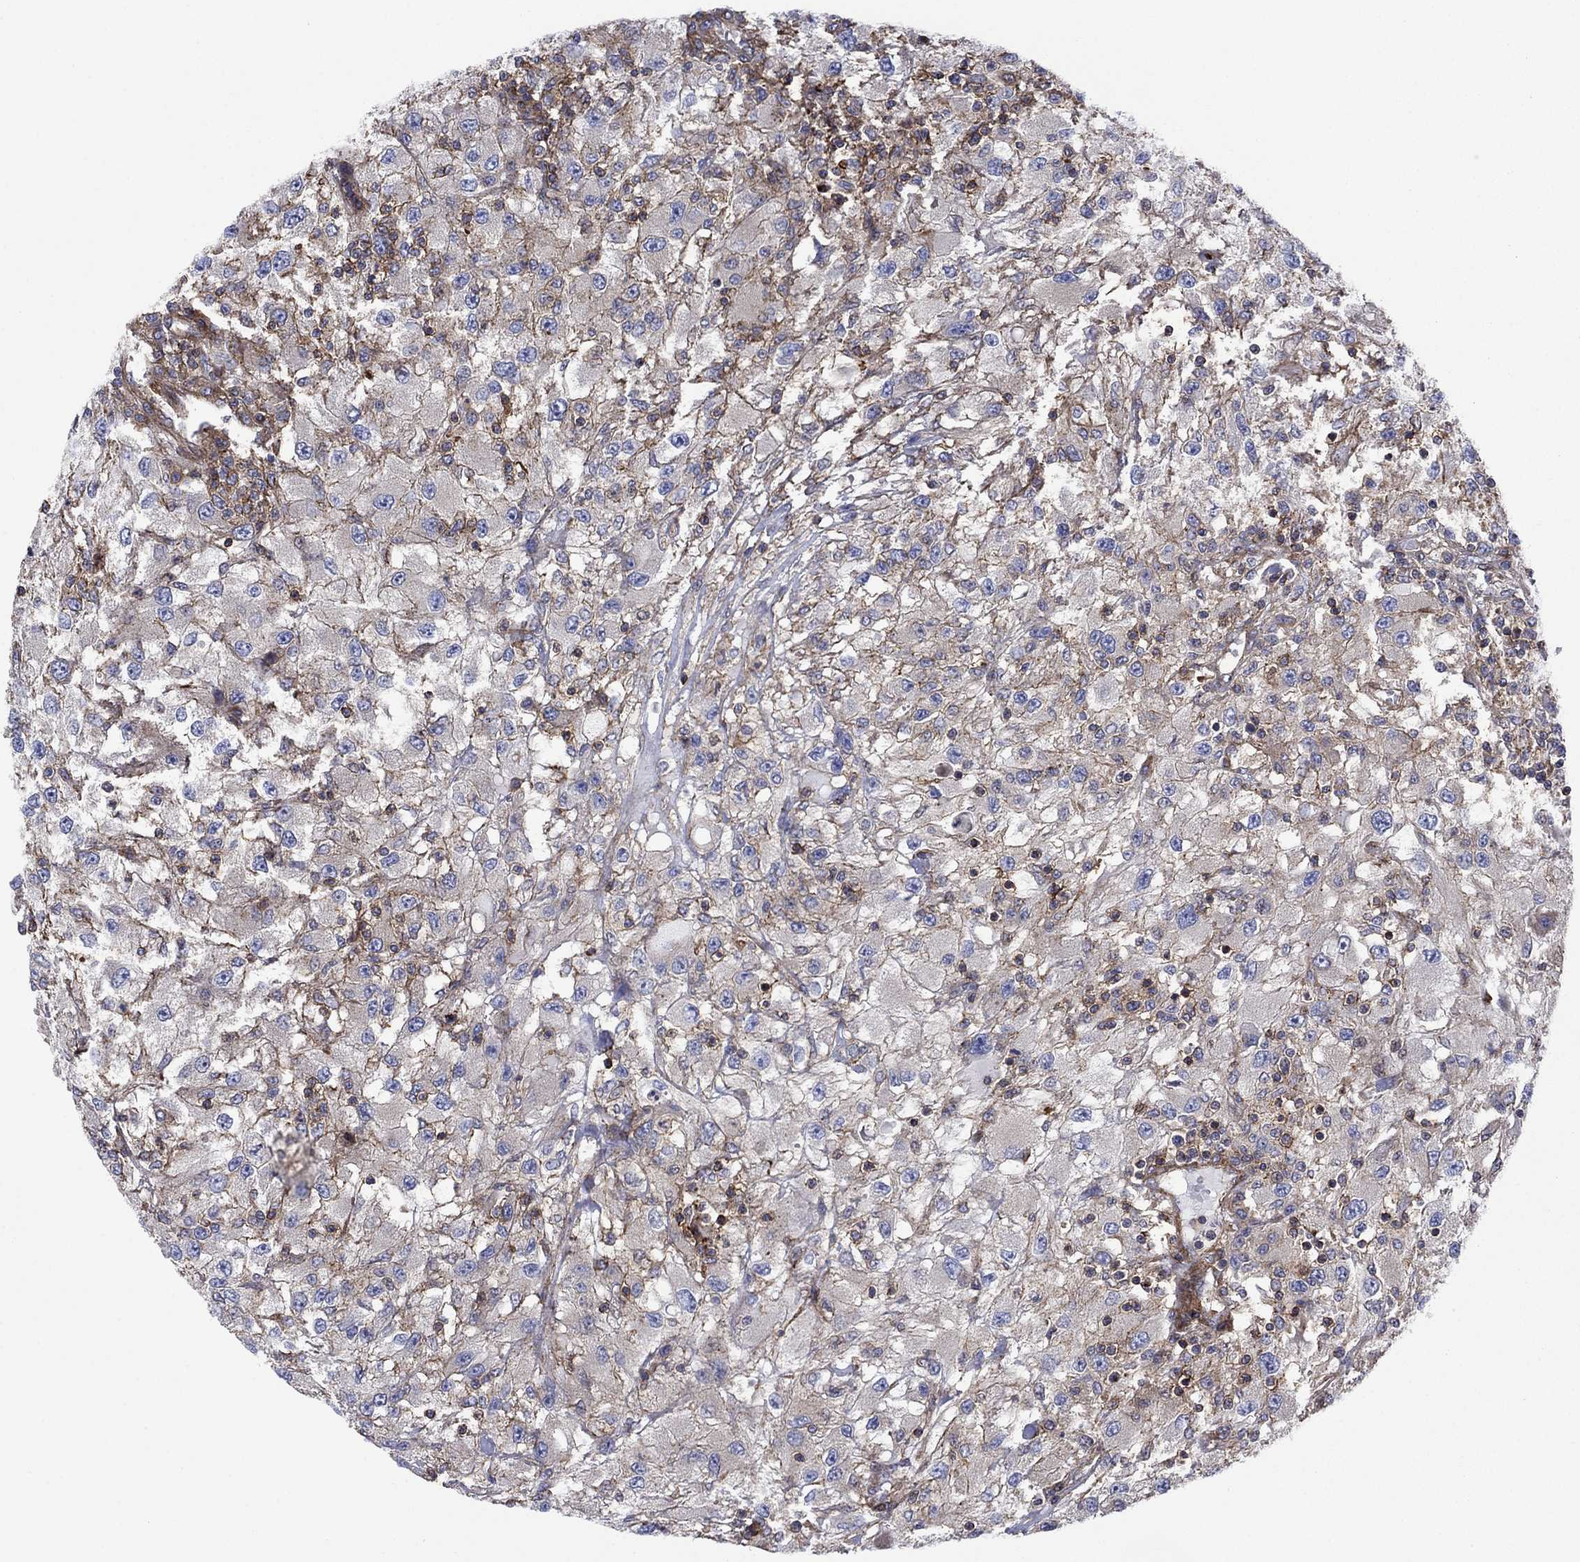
{"staining": {"intensity": "strong", "quantity": "<25%", "location": "cytoplasmic/membranous"}, "tissue": "renal cancer", "cell_type": "Tumor cells", "image_type": "cancer", "snomed": [{"axis": "morphology", "description": "Adenocarcinoma, NOS"}, {"axis": "topography", "description": "Kidney"}], "caption": "Strong cytoplasmic/membranous protein expression is seen in approximately <25% of tumor cells in renal adenocarcinoma.", "gene": "PAG1", "patient": {"sex": "female", "age": 67}}